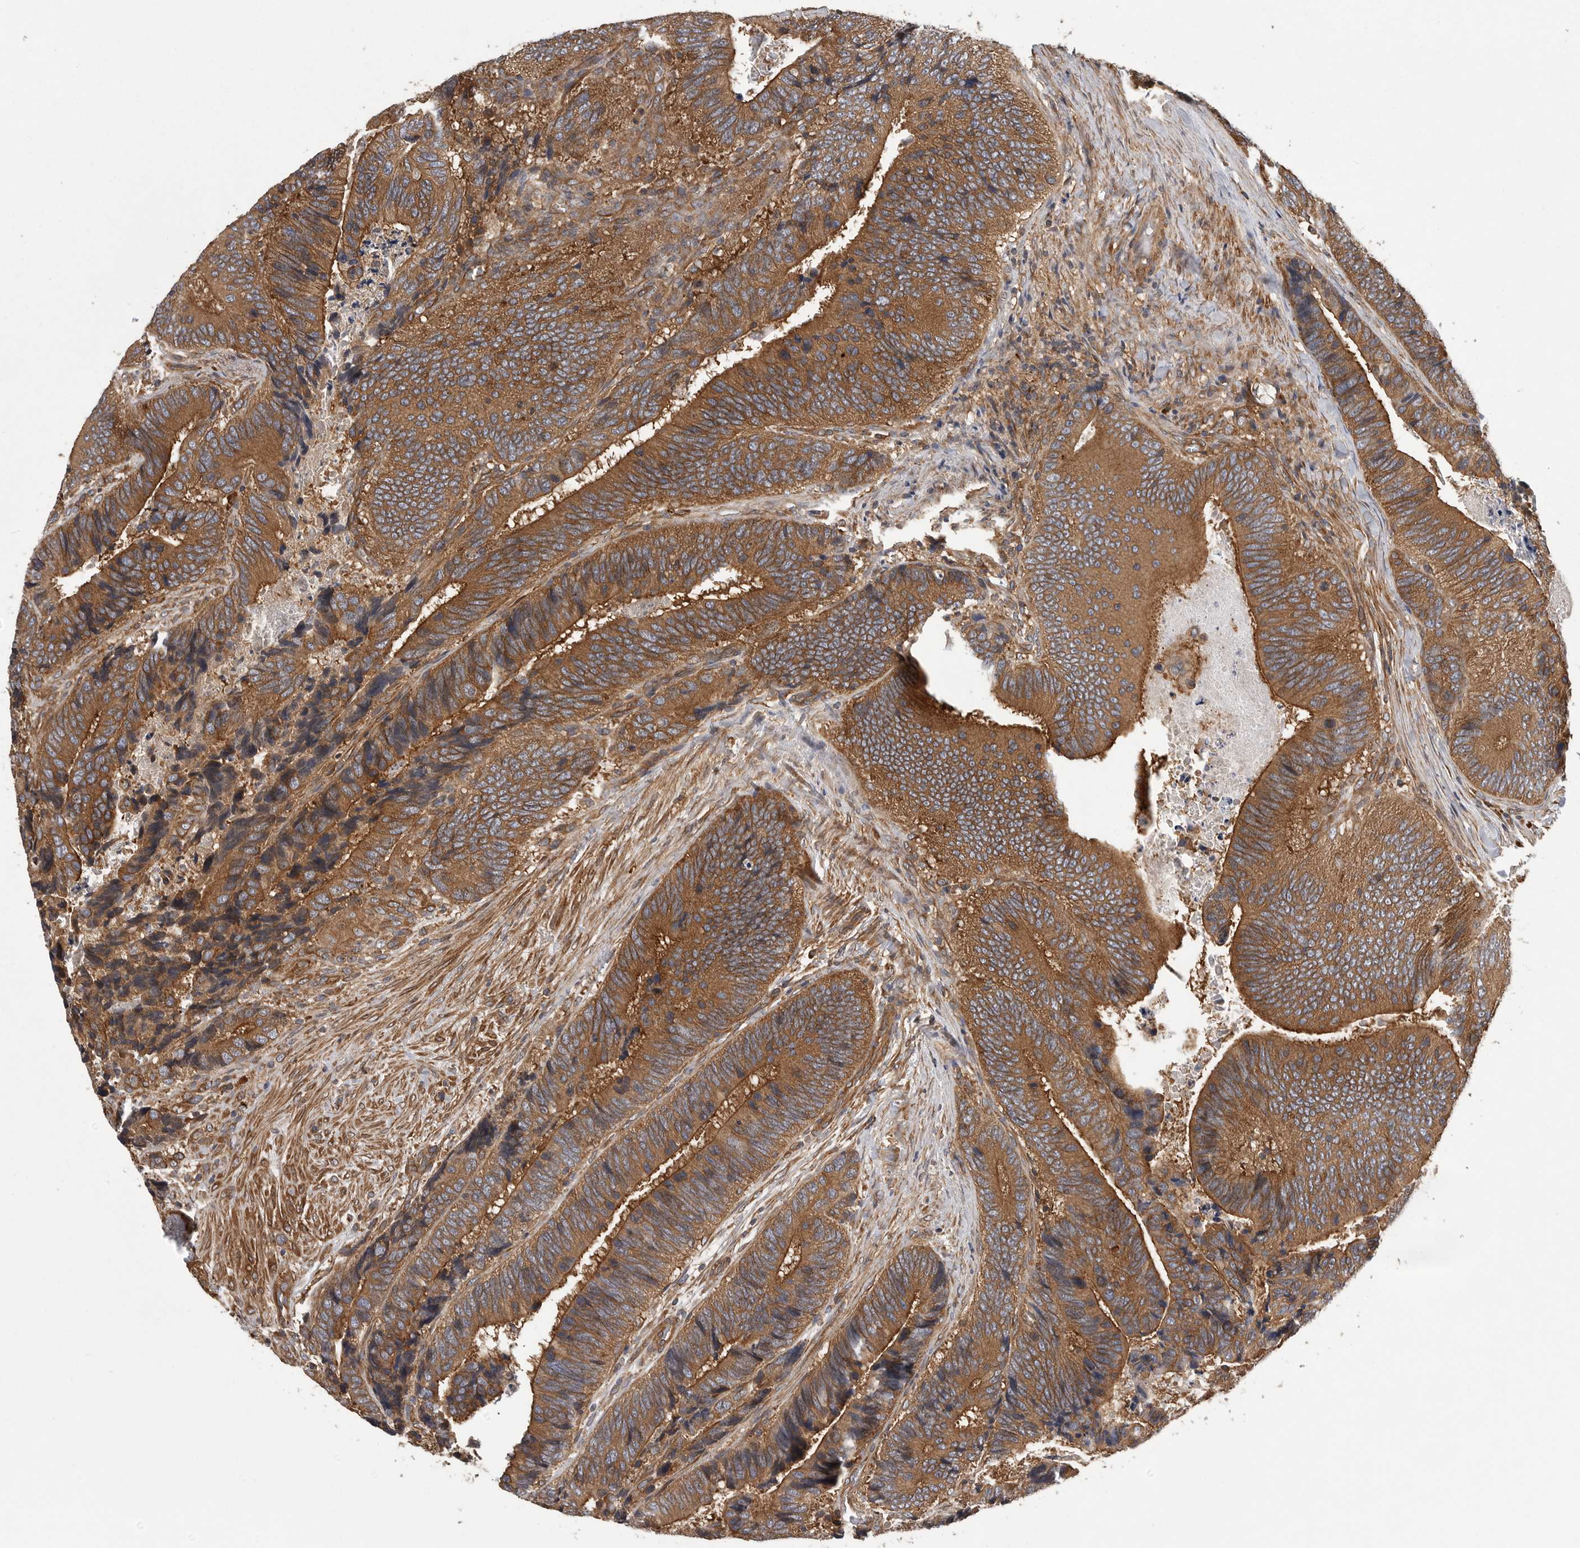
{"staining": {"intensity": "strong", "quantity": "25%-75%", "location": "cytoplasmic/membranous"}, "tissue": "colorectal cancer", "cell_type": "Tumor cells", "image_type": "cancer", "snomed": [{"axis": "morphology", "description": "Inflammation, NOS"}, {"axis": "morphology", "description": "Adenocarcinoma, NOS"}, {"axis": "topography", "description": "Colon"}], "caption": "DAB (3,3'-diaminobenzidine) immunohistochemical staining of human adenocarcinoma (colorectal) reveals strong cytoplasmic/membranous protein positivity in about 25%-75% of tumor cells.", "gene": "OXR1", "patient": {"sex": "male", "age": 72}}